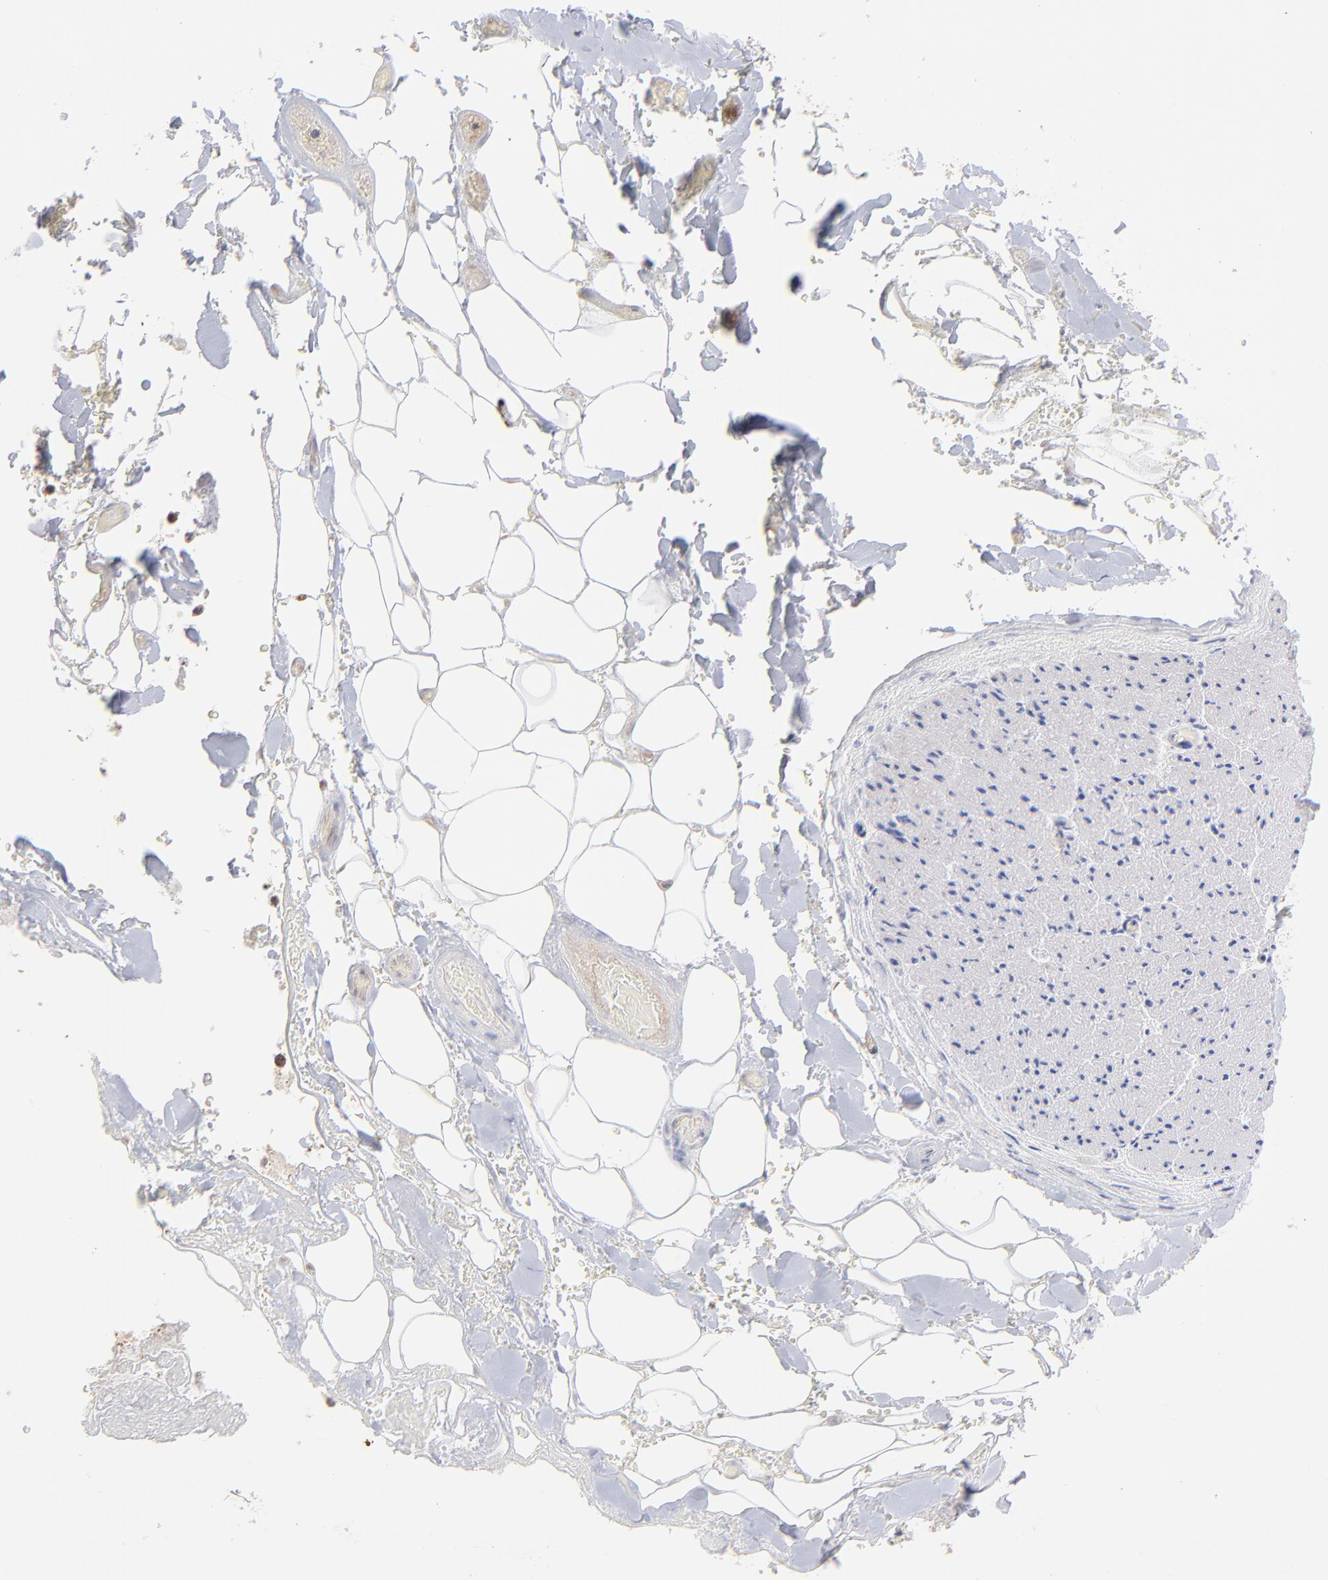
{"staining": {"intensity": "weak", "quantity": ">75%", "location": "cytoplasmic/membranous"}, "tissue": "adipose tissue", "cell_type": "Adipocytes", "image_type": "normal", "snomed": [{"axis": "morphology", "description": "Normal tissue, NOS"}, {"axis": "morphology", "description": "Cholangiocarcinoma"}, {"axis": "topography", "description": "Liver"}, {"axis": "topography", "description": "Peripheral nerve tissue"}], "caption": "Human adipose tissue stained for a protein (brown) shows weak cytoplasmic/membranous positive expression in about >75% of adipocytes.", "gene": "GART", "patient": {"sex": "male", "age": 50}}